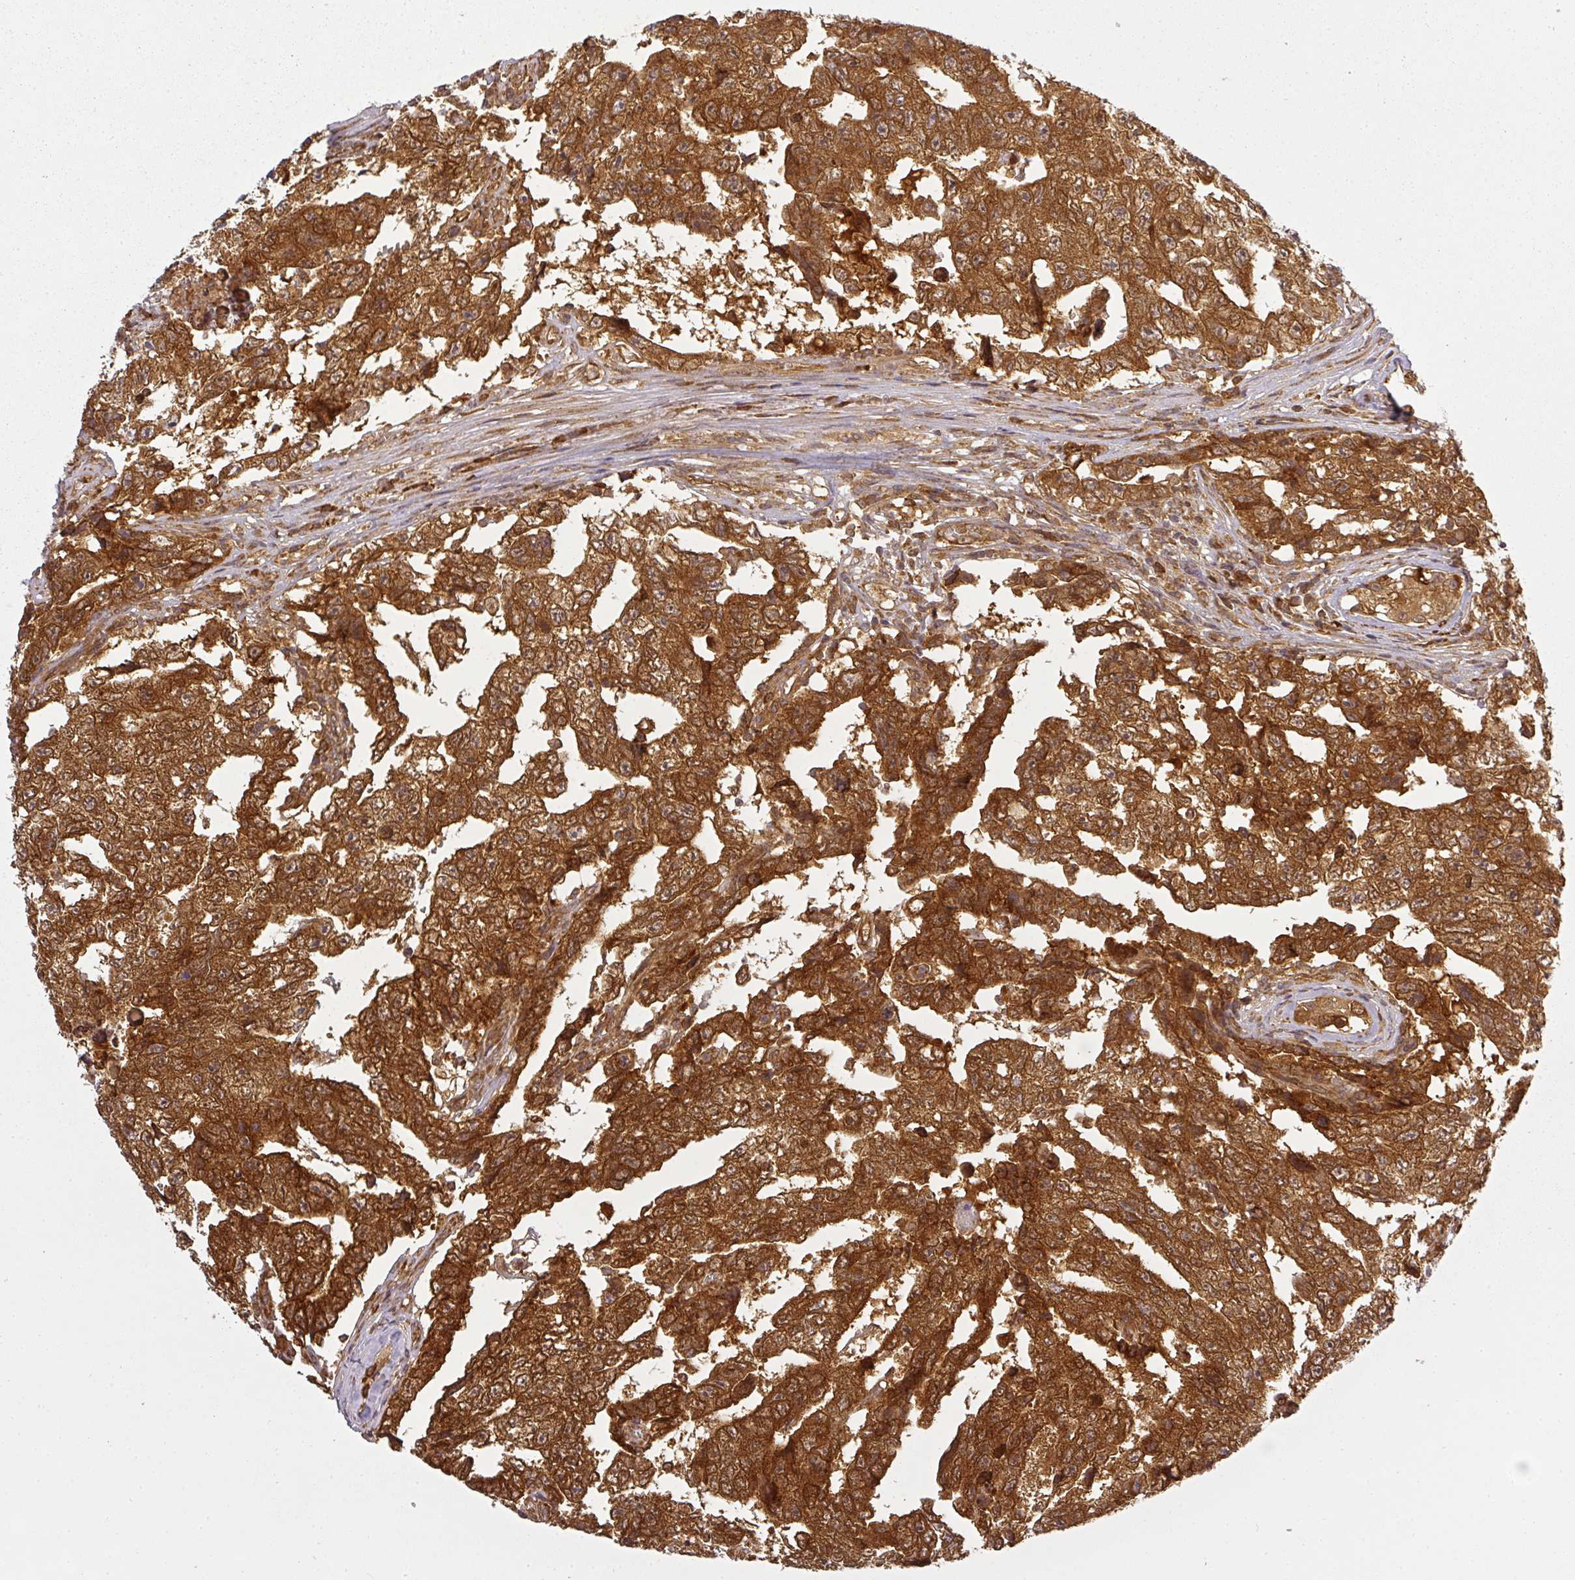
{"staining": {"intensity": "strong", "quantity": ">75%", "location": "cytoplasmic/membranous"}, "tissue": "testis cancer", "cell_type": "Tumor cells", "image_type": "cancer", "snomed": [{"axis": "morphology", "description": "Carcinoma, Embryonal, NOS"}, {"axis": "topography", "description": "Testis"}], "caption": "Embryonal carcinoma (testis) was stained to show a protein in brown. There is high levels of strong cytoplasmic/membranous staining in about >75% of tumor cells.", "gene": "PPP6R3", "patient": {"sex": "male", "age": 25}}